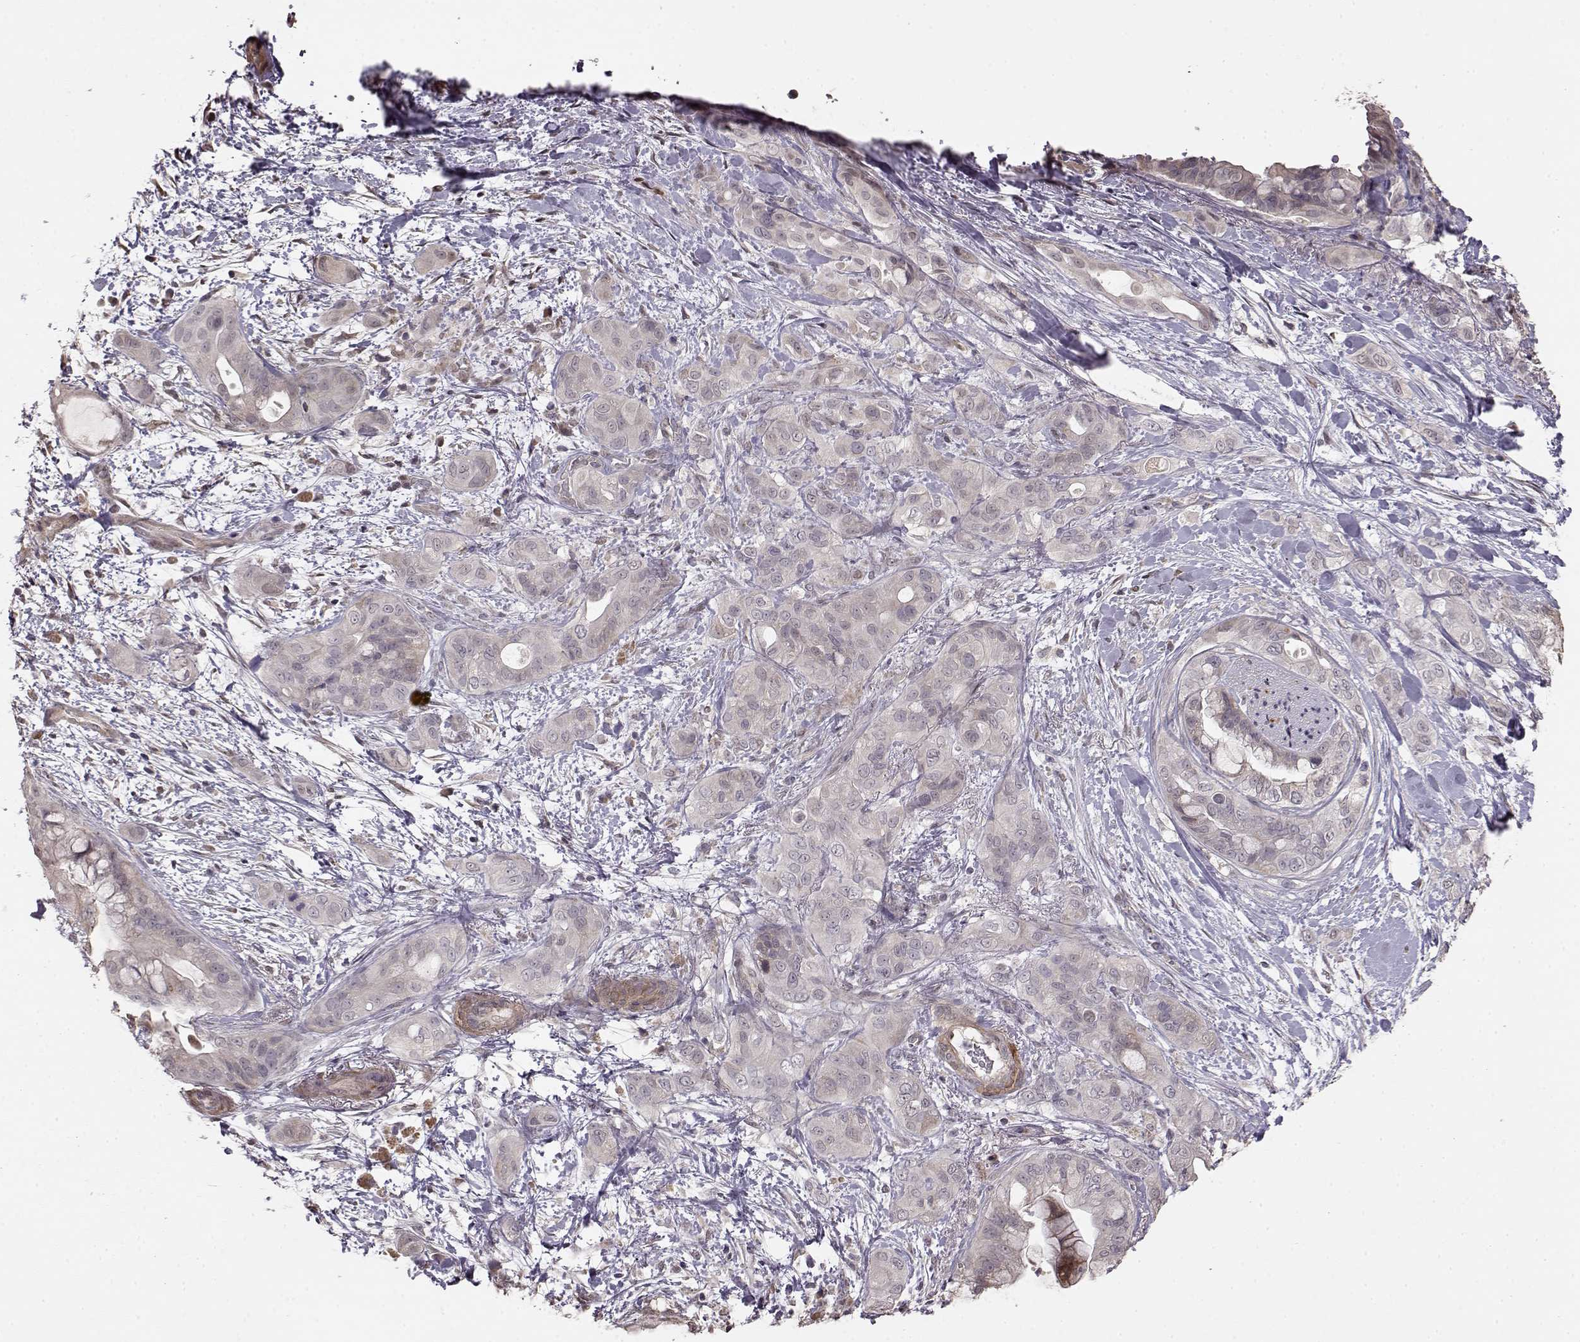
{"staining": {"intensity": "negative", "quantity": "none", "location": "none"}, "tissue": "pancreatic cancer", "cell_type": "Tumor cells", "image_type": "cancer", "snomed": [{"axis": "morphology", "description": "Adenocarcinoma, NOS"}, {"axis": "topography", "description": "Pancreas"}], "caption": "Tumor cells are negative for protein expression in human pancreatic cancer.", "gene": "BACH2", "patient": {"sex": "male", "age": 71}}